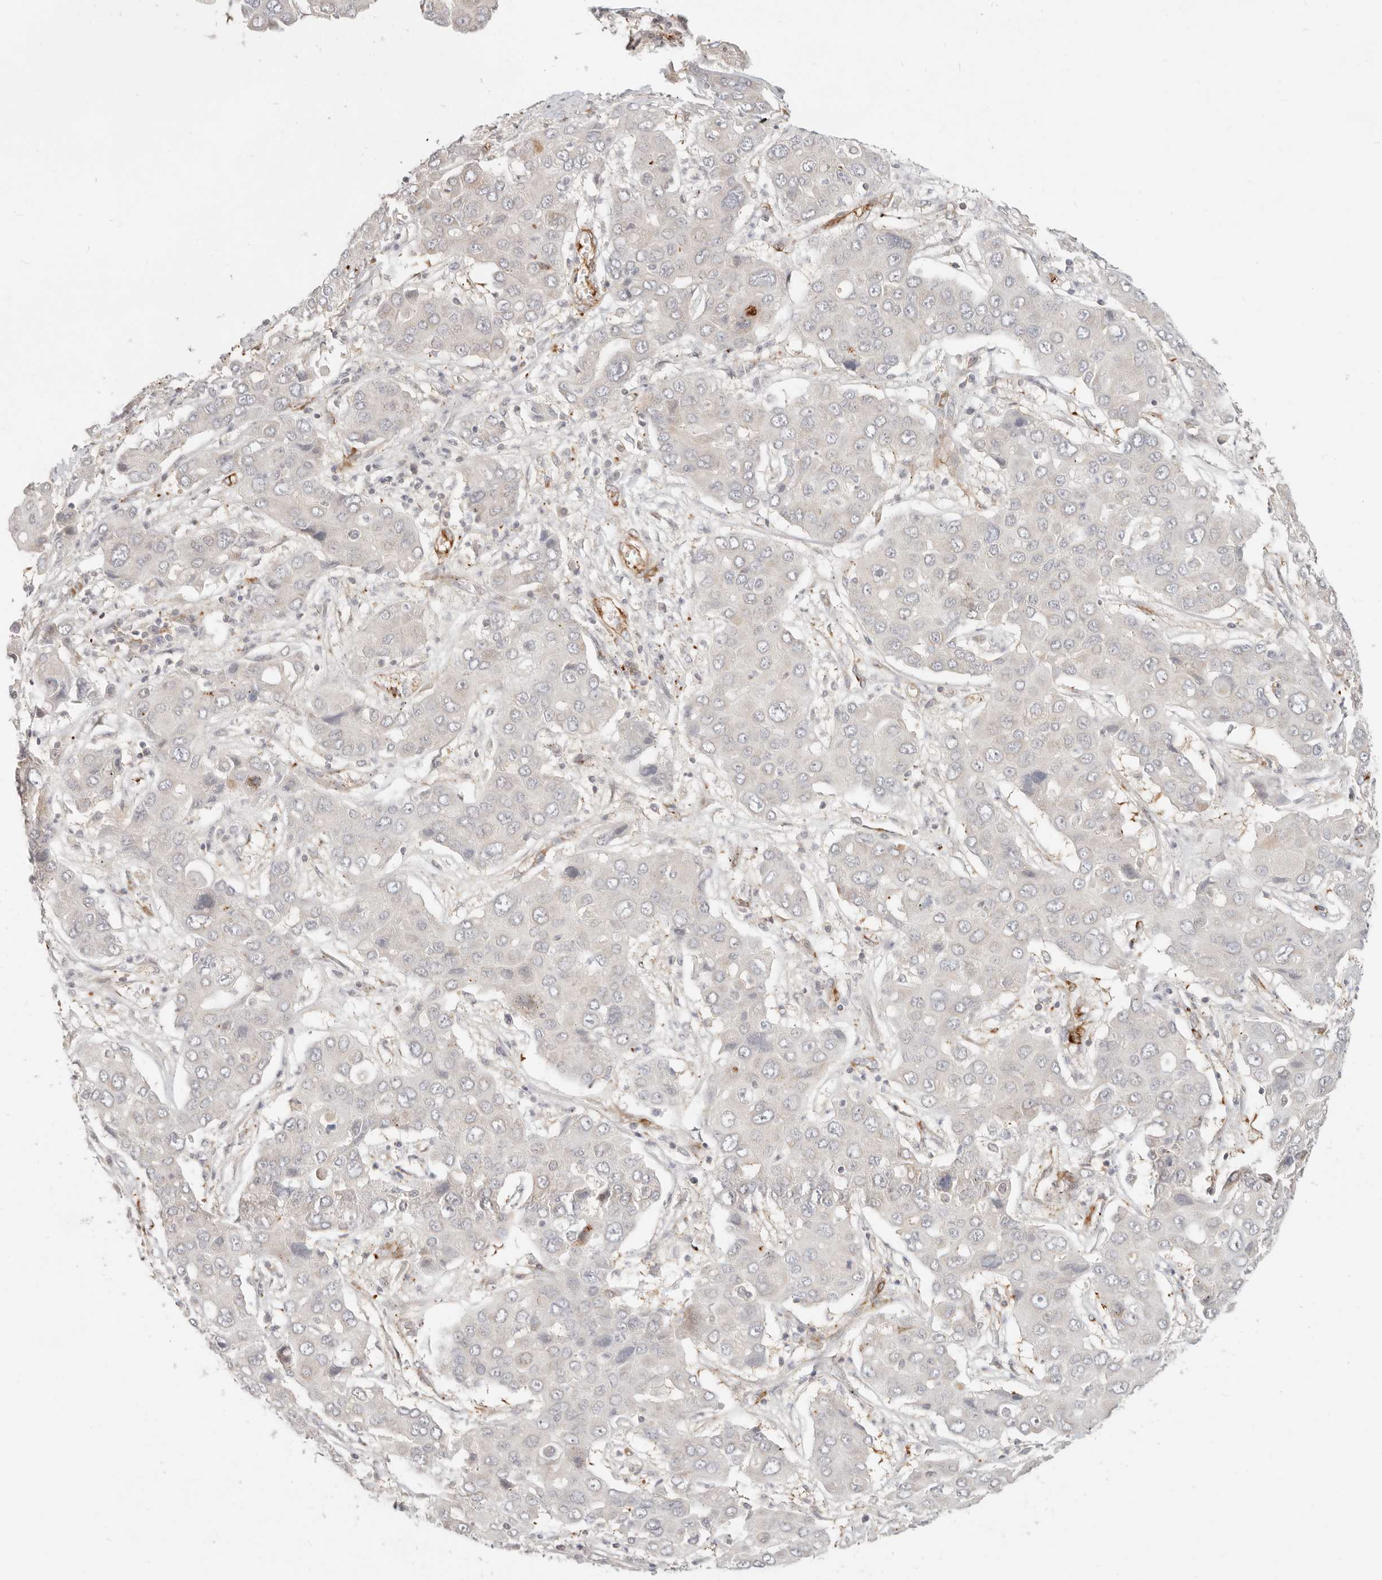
{"staining": {"intensity": "negative", "quantity": "none", "location": "none"}, "tissue": "liver cancer", "cell_type": "Tumor cells", "image_type": "cancer", "snomed": [{"axis": "morphology", "description": "Cholangiocarcinoma"}, {"axis": "topography", "description": "Liver"}], "caption": "This image is of cholangiocarcinoma (liver) stained with IHC to label a protein in brown with the nuclei are counter-stained blue. There is no staining in tumor cells. (DAB (3,3'-diaminobenzidine) immunohistochemistry (IHC) with hematoxylin counter stain).", "gene": "SASS6", "patient": {"sex": "male", "age": 67}}